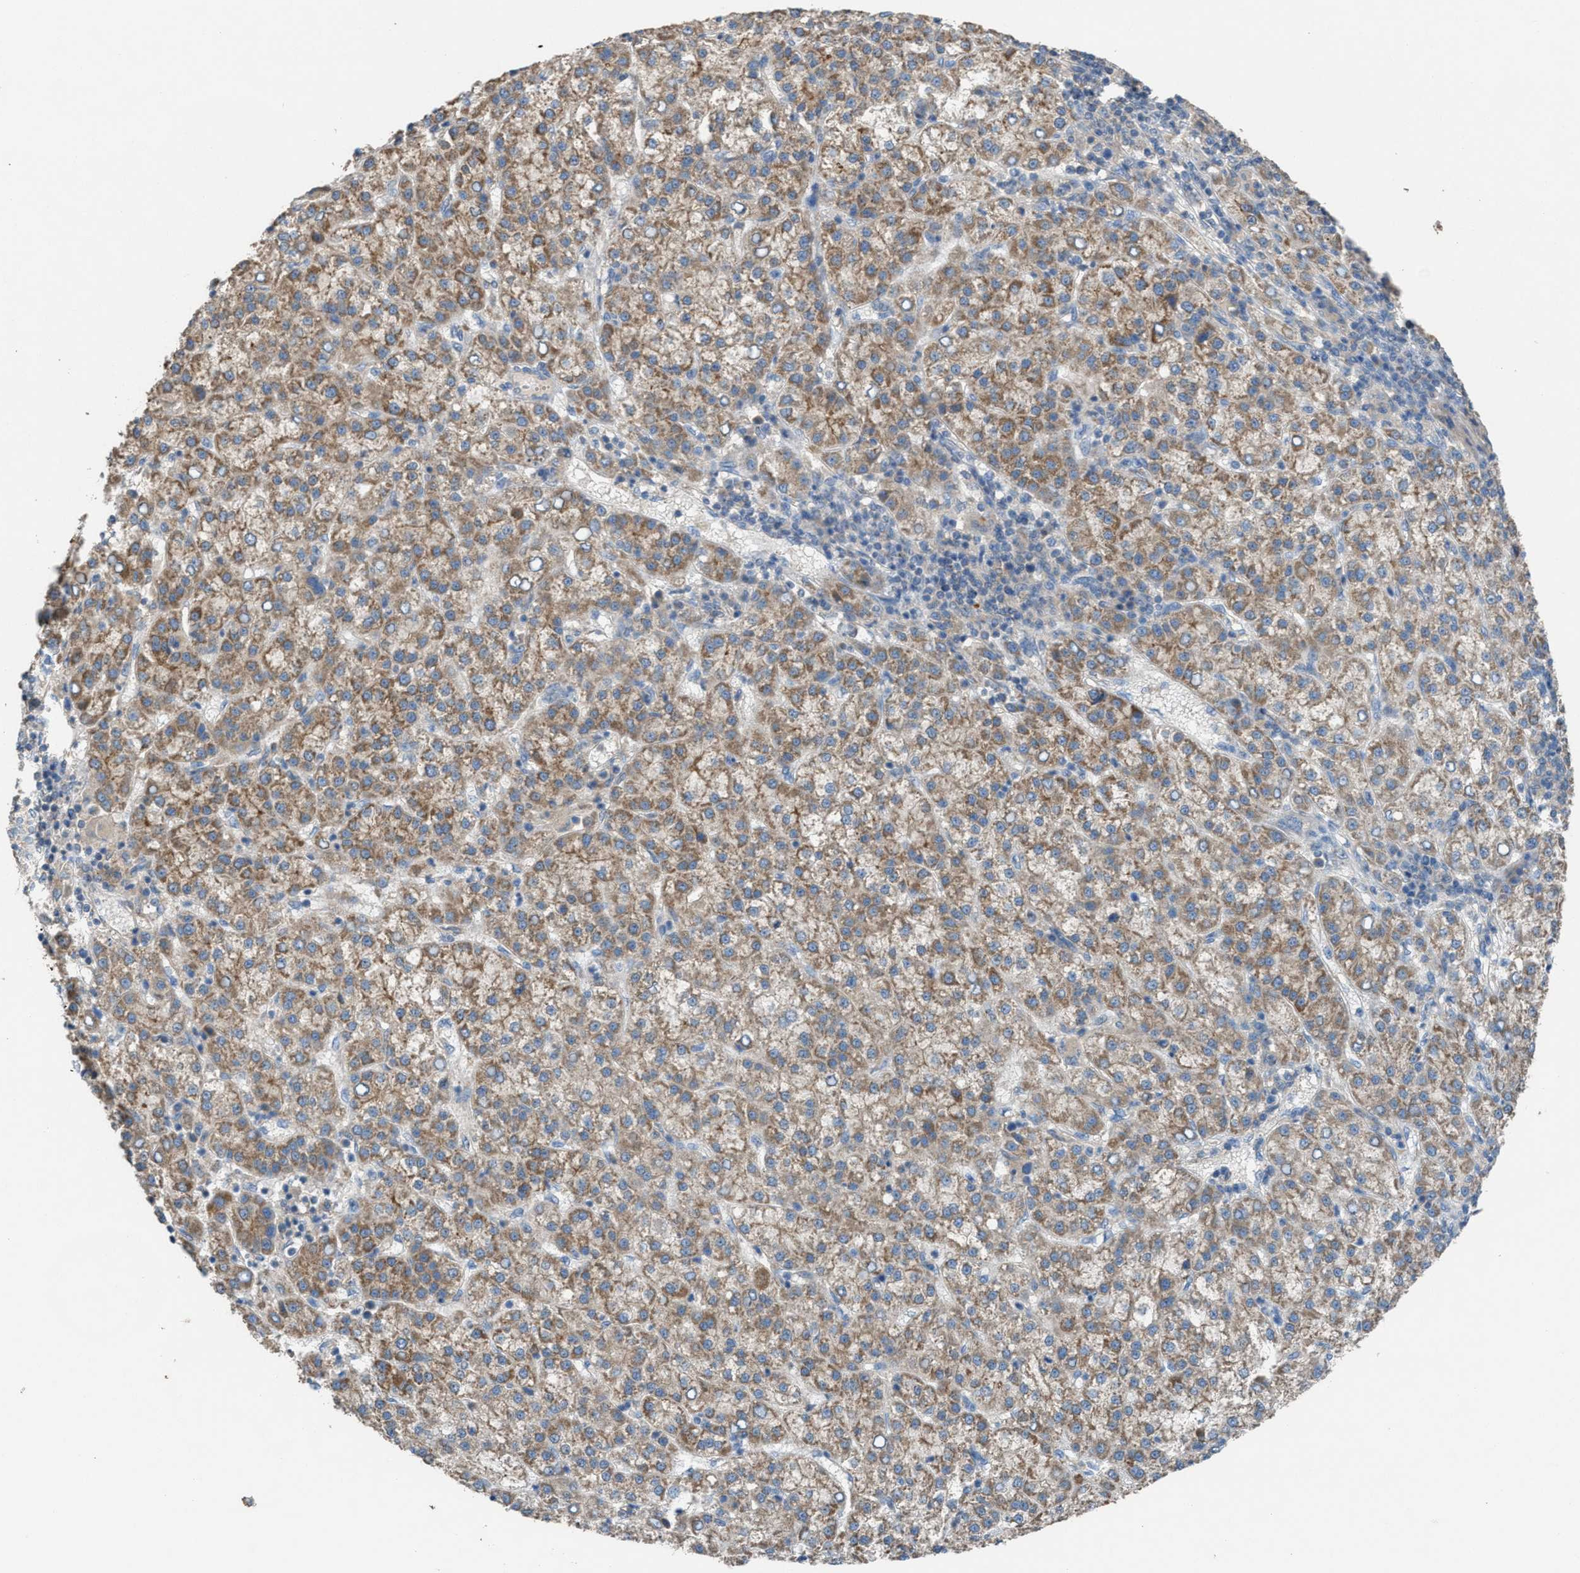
{"staining": {"intensity": "moderate", "quantity": ">75%", "location": "cytoplasmic/membranous"}, "tissue": "liver cancer", "cell_type": "Tumor cells", "image_type": "cancer", "snomed": [{"axis": "morphology", "description": "Carcinoma, Hepatocellular, NOS"}, {"axis": "topography", "description": "Liver"}], "caption": "Hepatocellular carcinoma (liver) tissue reveals moderate cytoplasmic/membranous positivity in approximately >75% of tumor cells, visualized by immunohistochemistry.", "gene": "TPK1", "patient": {"sex": "female", "age": 58}}